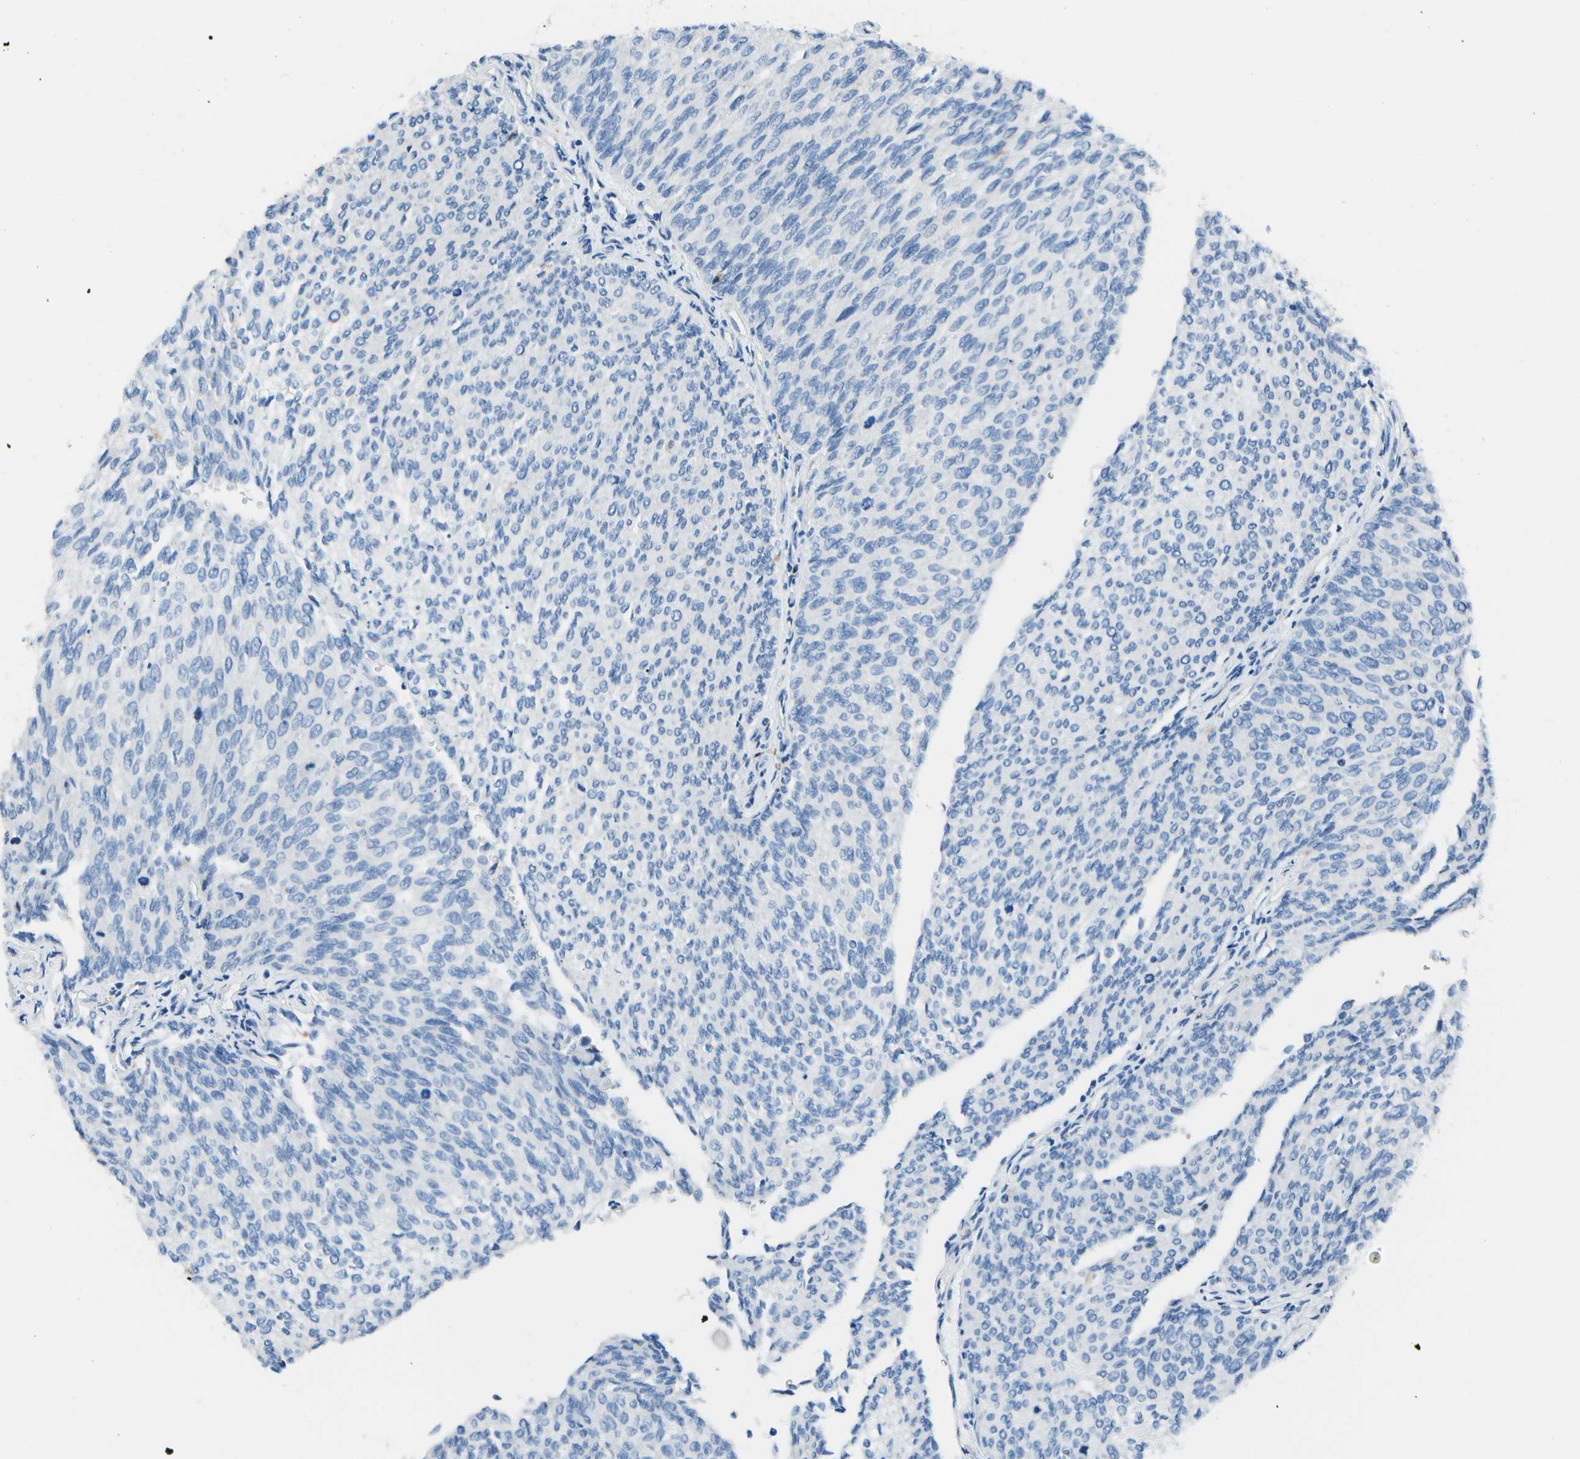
{"staining": {"intensity": "negative", "quantity": "none", "location": "none"}, "tissue": "urothelial cancer", "cell_type": "Tumor cells", "image_type": "cancer", "snomed": [{"axis": "morphology", "description": "Urothelial carcinoma, Low grade"}, {"axis": "topography", "description": "Urinary bladder"}], "caption": "Protein analysis of urothelial cancer displays no significant positivity in tumor cells.", "gene": "DCT", "patient": {"sex": "female", "age": 79}}